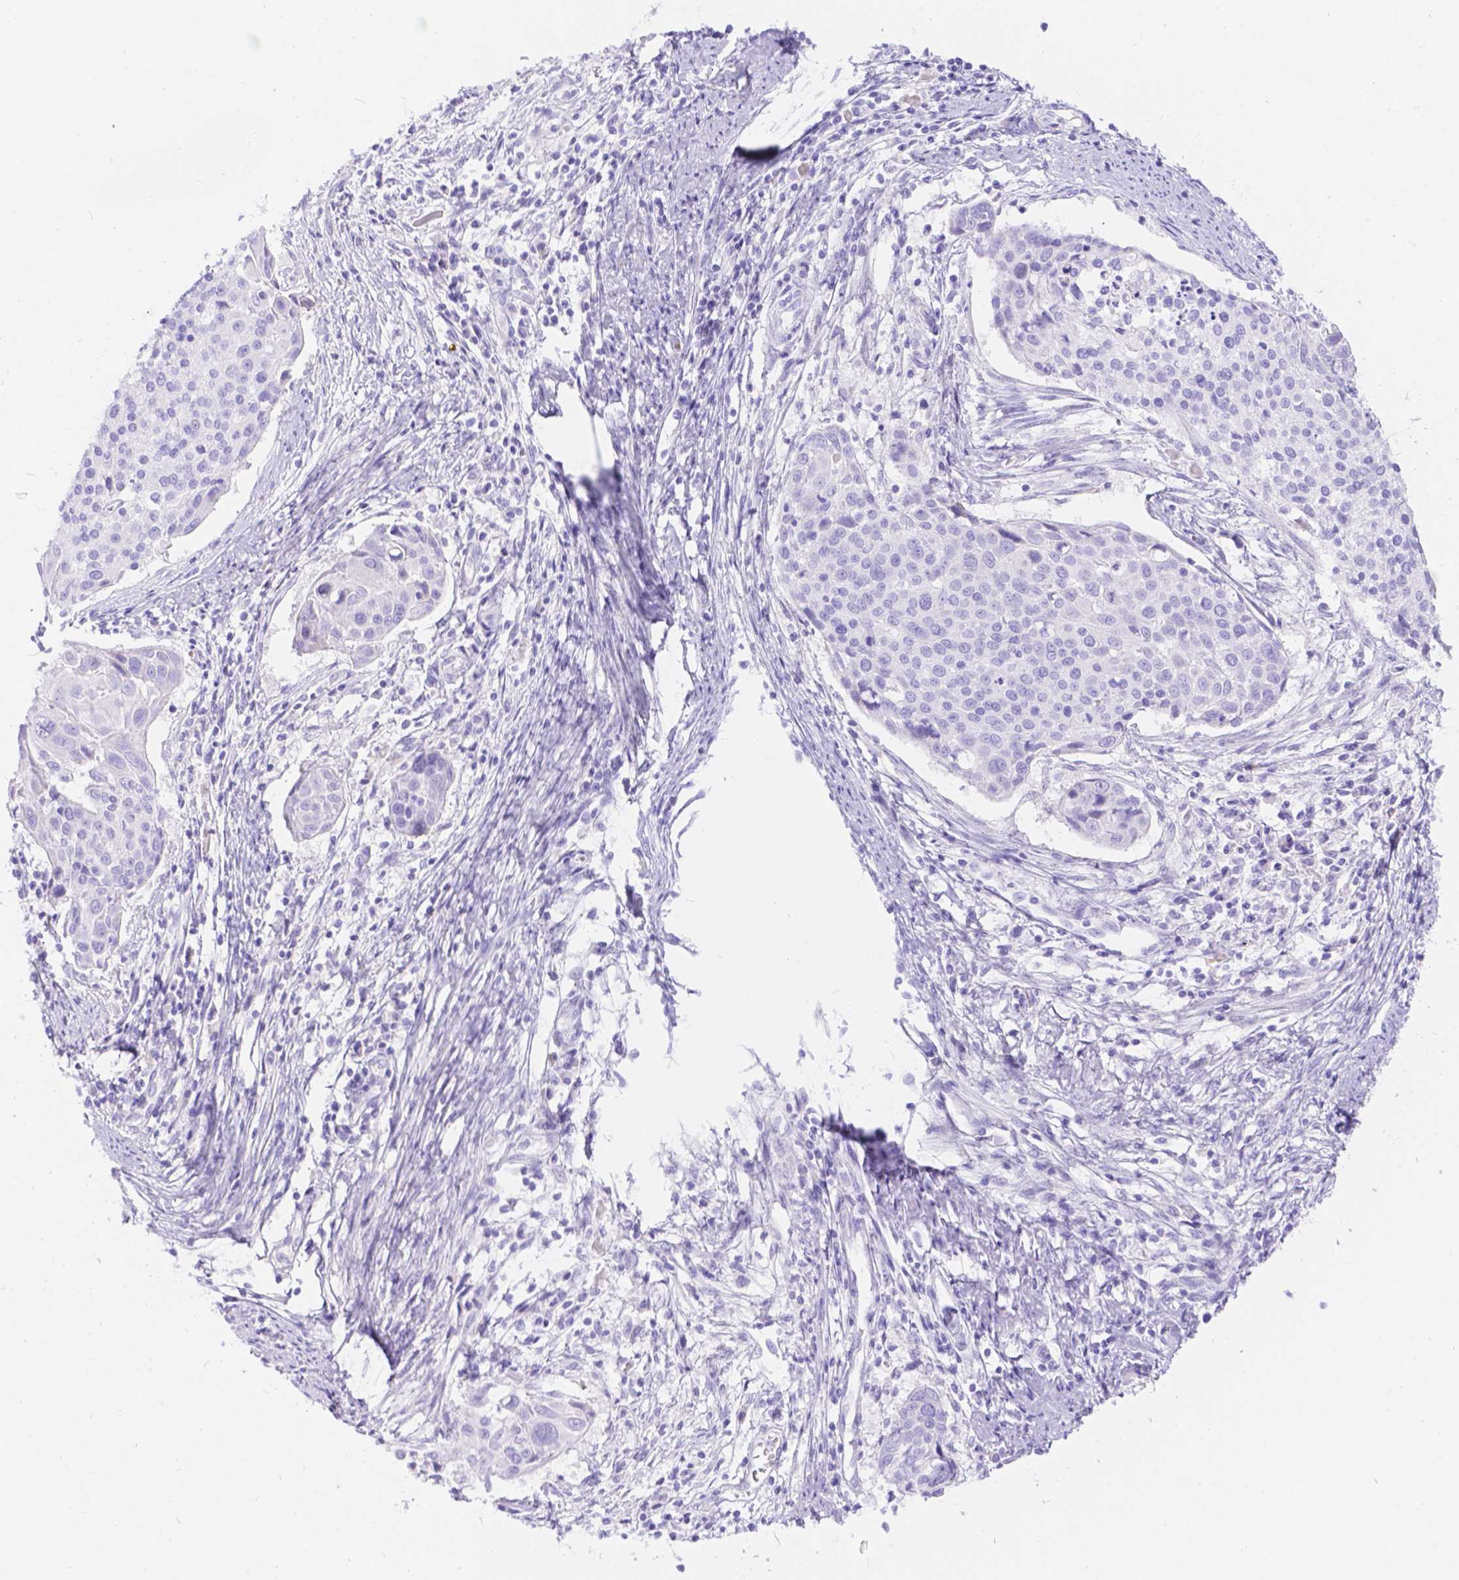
{"staining": {"intensity": "negative", "quantity": "none", "location": "none"}, "tissue": "cervical cancer", "cell_type": "Tumor cells", "image_type": "cancer", "snomed": [{"axis": "morphology", "description": "Squamous cell carcinoma, NOS"}, {"axis": "topography", "description": "Cervix"}], "caption": "The histopathology image displays no staining of tumor cells in cervical squamous cell carcinoma.", "gene": "KLHL10", "patient": {"sex": "female", "age": 39}}